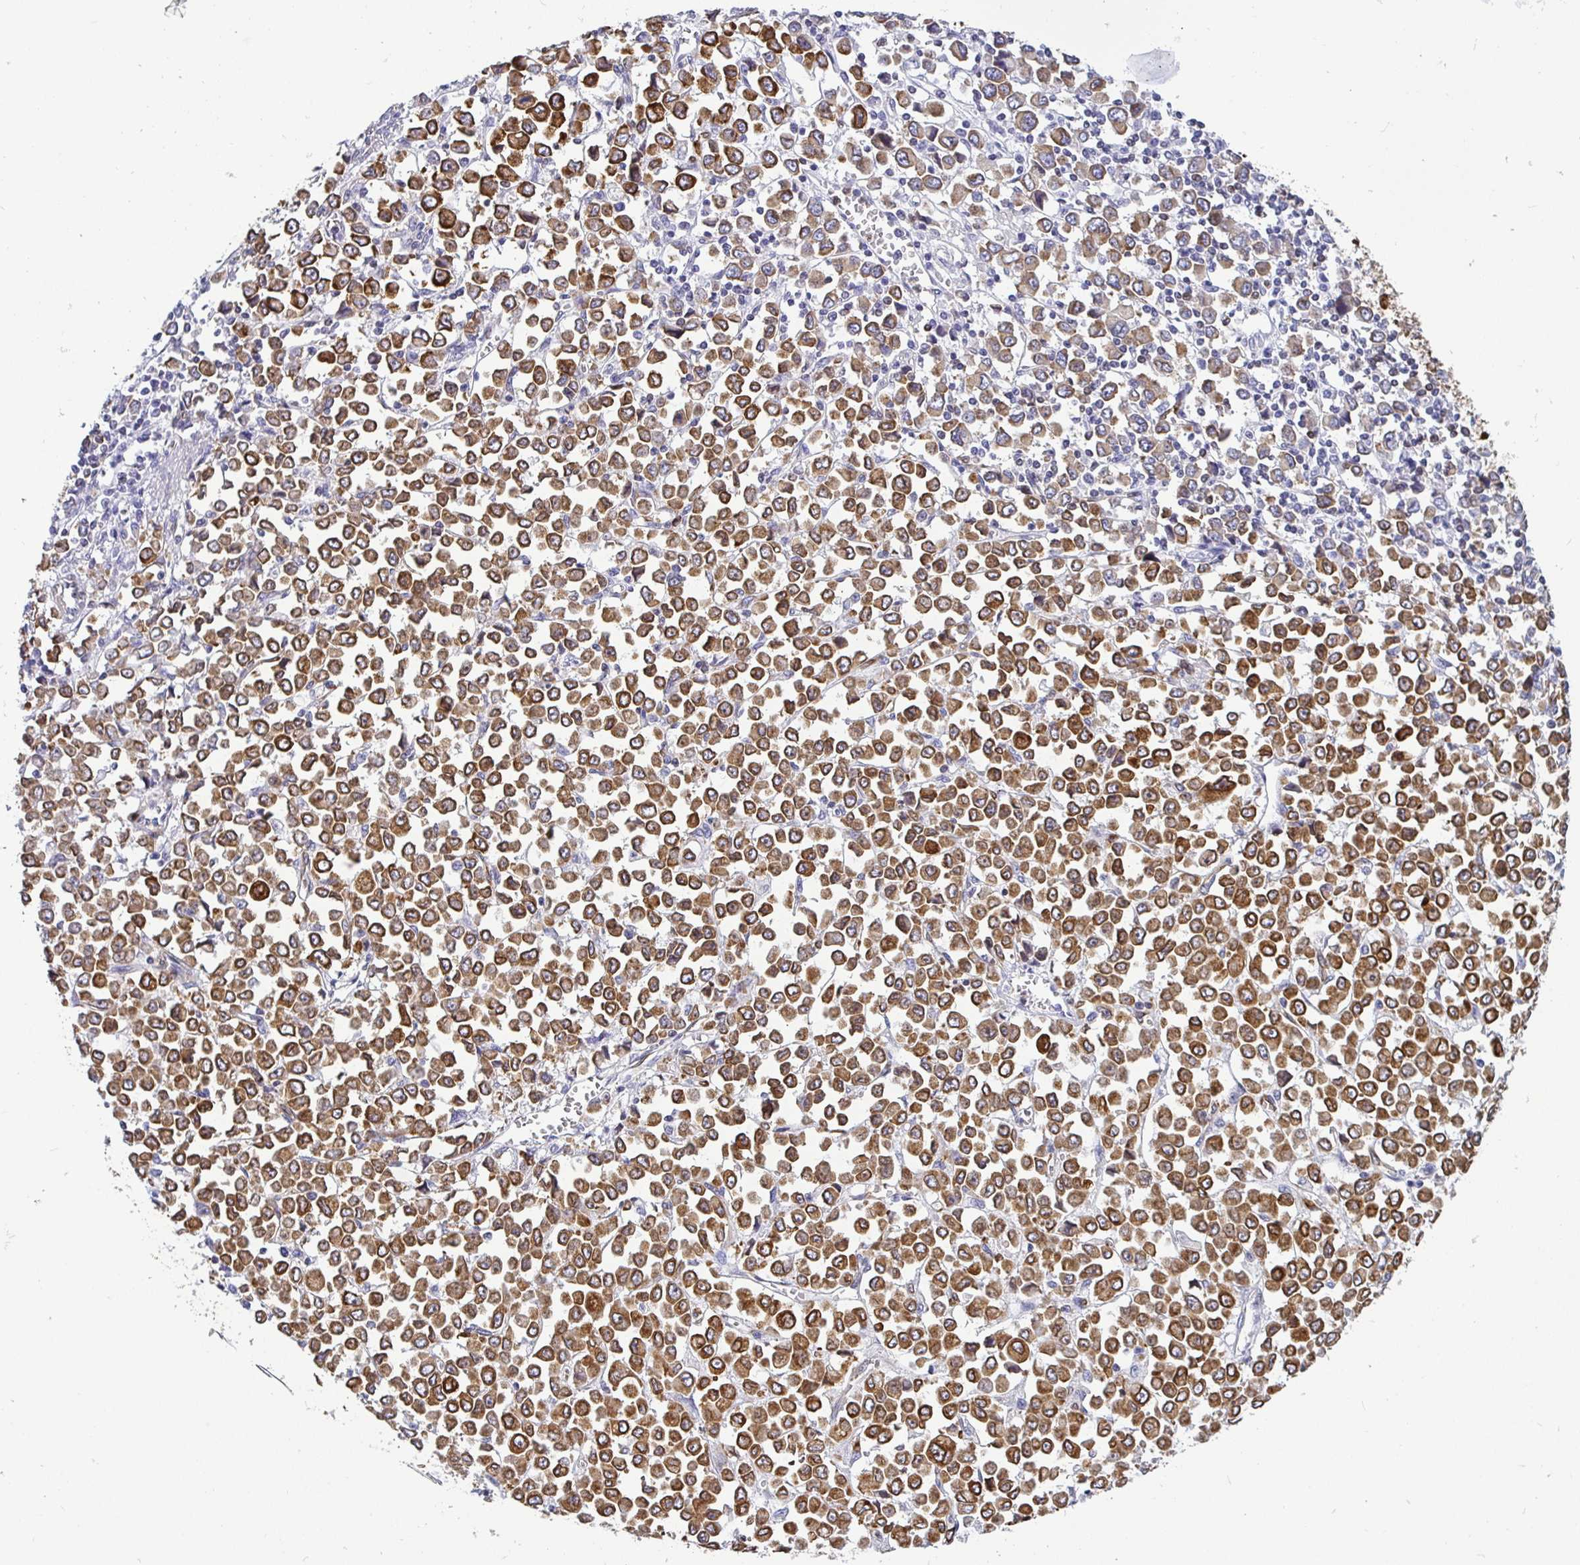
{"staining": {"intensity": "moderate", "quantity": ">75%", "location": "cytoplasmic/membranous"}, "tissue": "stomach cancer", "cell_type": "Tumor cells", "image_type": "cancer", "snomed": [{"axis": "morphology", "description": "Adenocarcinoma, NOS"}, {"axis": "topography", "description": "Stomach, upper"}], "caption": "Immunohistochemistry (IHC) histopathology image of stomach adenocarcinoma stained for a protein (brown), which displays medium levels of moderate cytoplasmic/membranous staining in about >75% of tumor cells.", "gene": "TP53I11", "patient": {"sex": "male", "age": 70}}